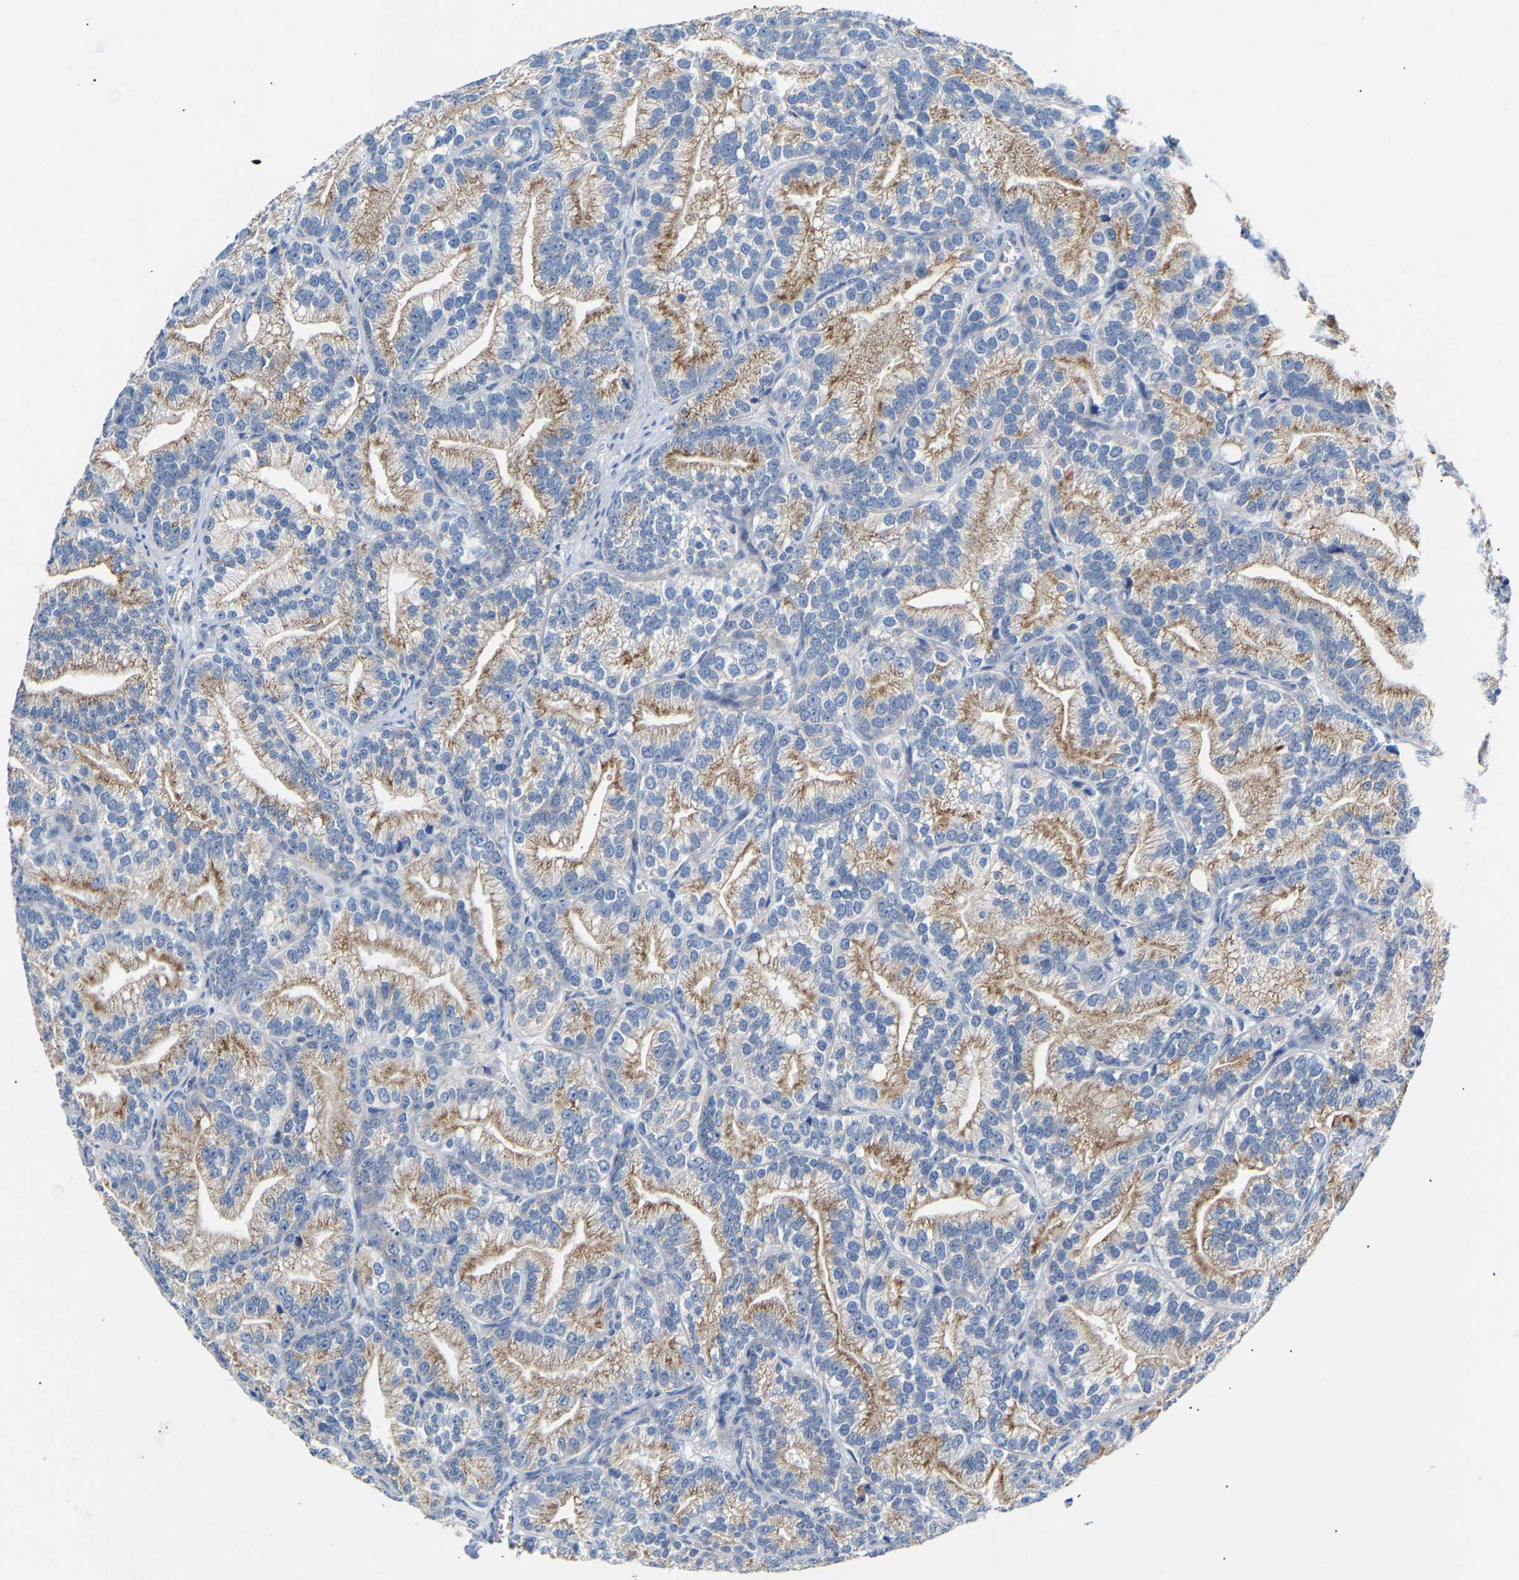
{"staining": {"intensity": "moderate", "quantity": ">75%", "location": "cytoplasmic/membranous"}, "tissue": "prostate cancer", "cell_type": "Tumor cells", "image_type": "cancer", "snomed": [{"axis": "morphology", "description": "Adenocarcinoma, Low grade"}, {"axis": "topography", "description": "Prostate"}], "caption": "Tumor cells show medium levels of moderate cytoplasmic/membranous staining in approximately >75% of cells in human prostate cancer. (DAB (3,3'-diaminobenzidine) IHC with brightfield microscopy, high magnification).", "gene": "PEX1", "patient": {"sex": "male", "age": 89}}